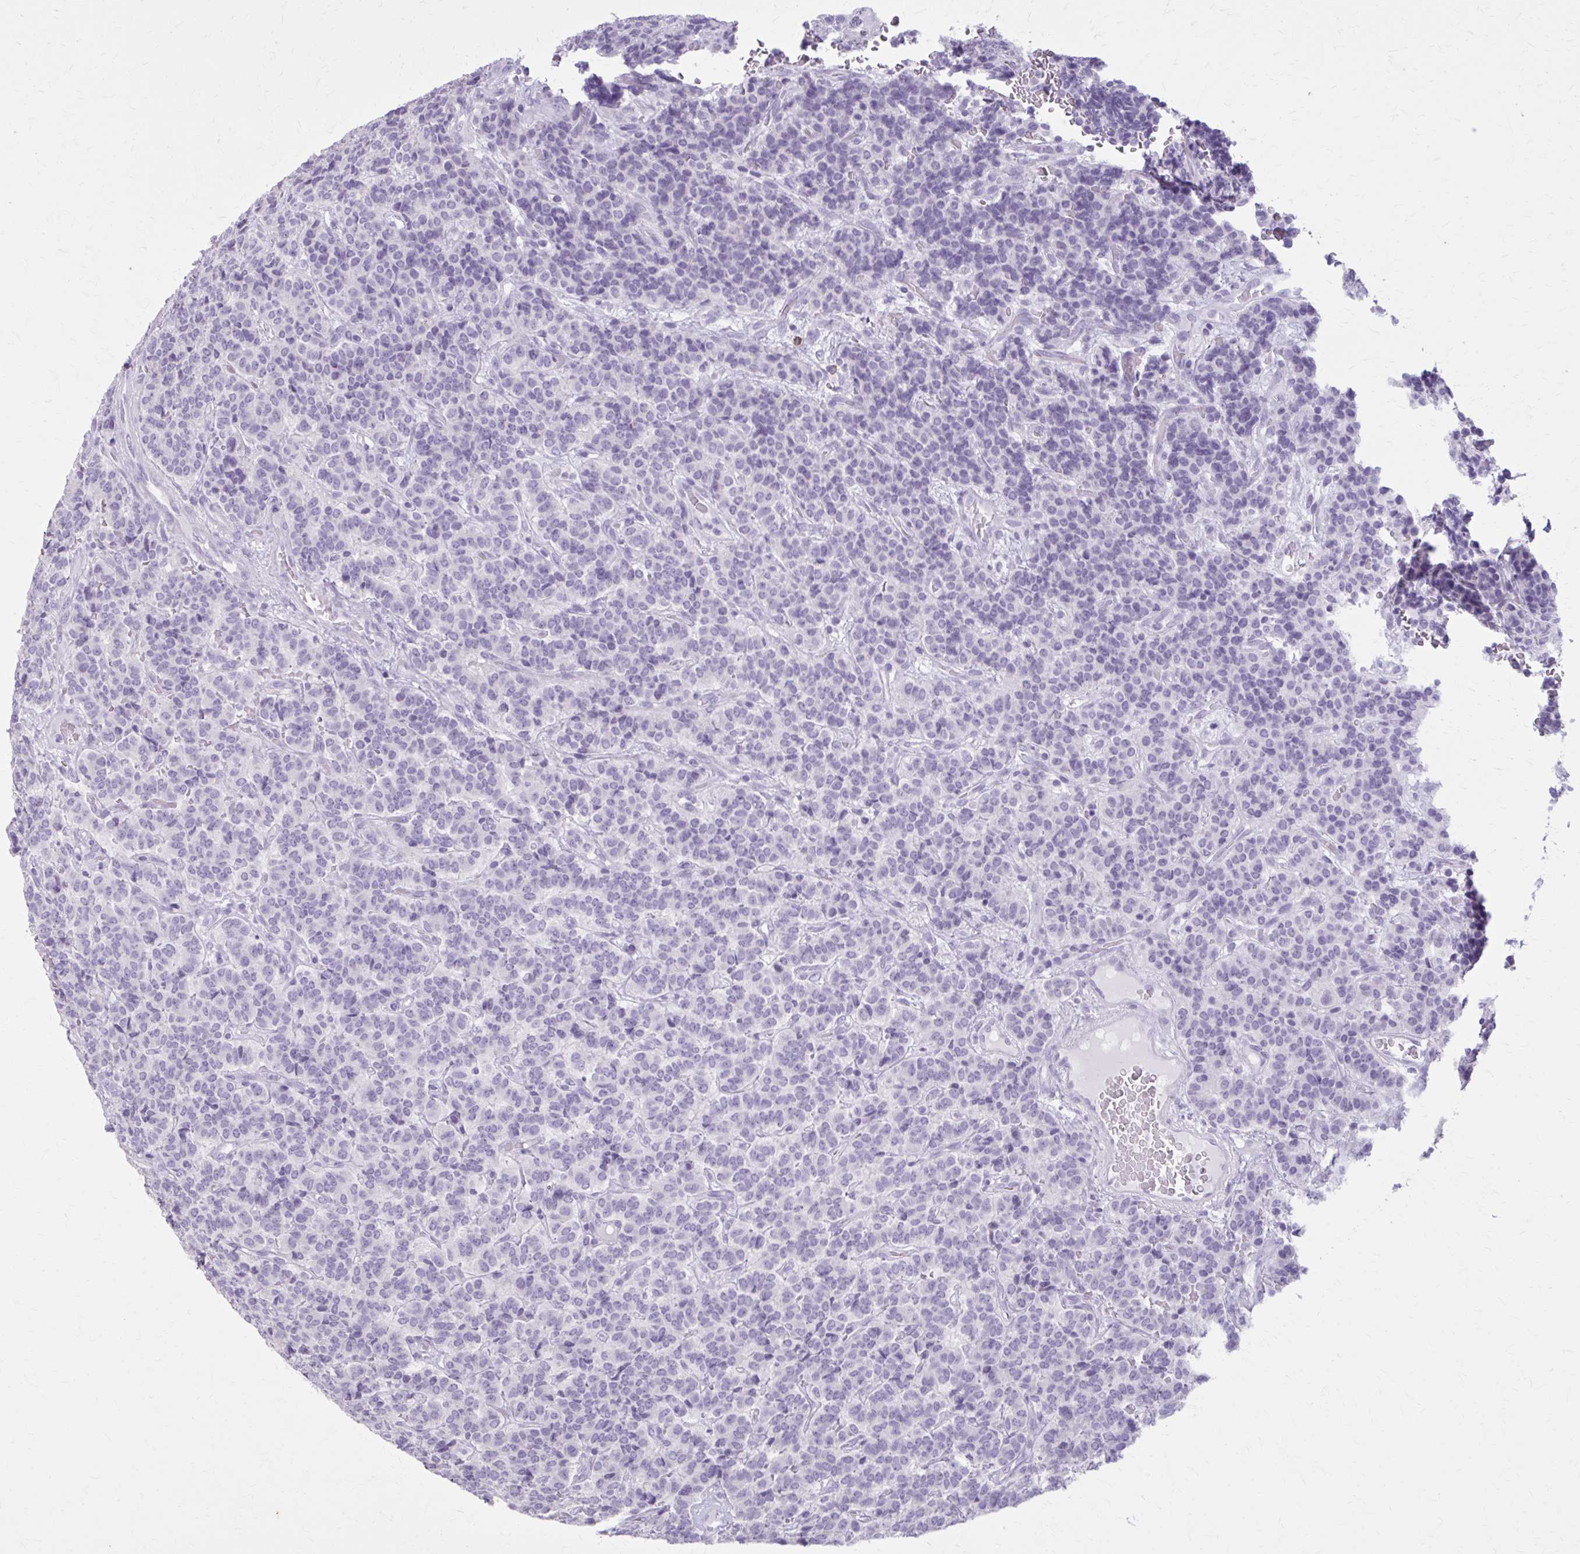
{"staining": {"intensity": "negative", "quantity": "none", "location": "none"}, "tissue": "carcinoid", "cell_type": "Tumor cells", "image_type": "cancer", "snomed": [{"axis": "morphology", "description": "Carcinoid, malignant, NOS"}, {"axis": "topography", "description": "Pancreas"}], "caption": "A photomicrograph of malignant carcinoid stained for a protein shows no brown staining in tumor cells.", "gene": "OR4B1", "patient": {"sex": "male", "age": 36}}